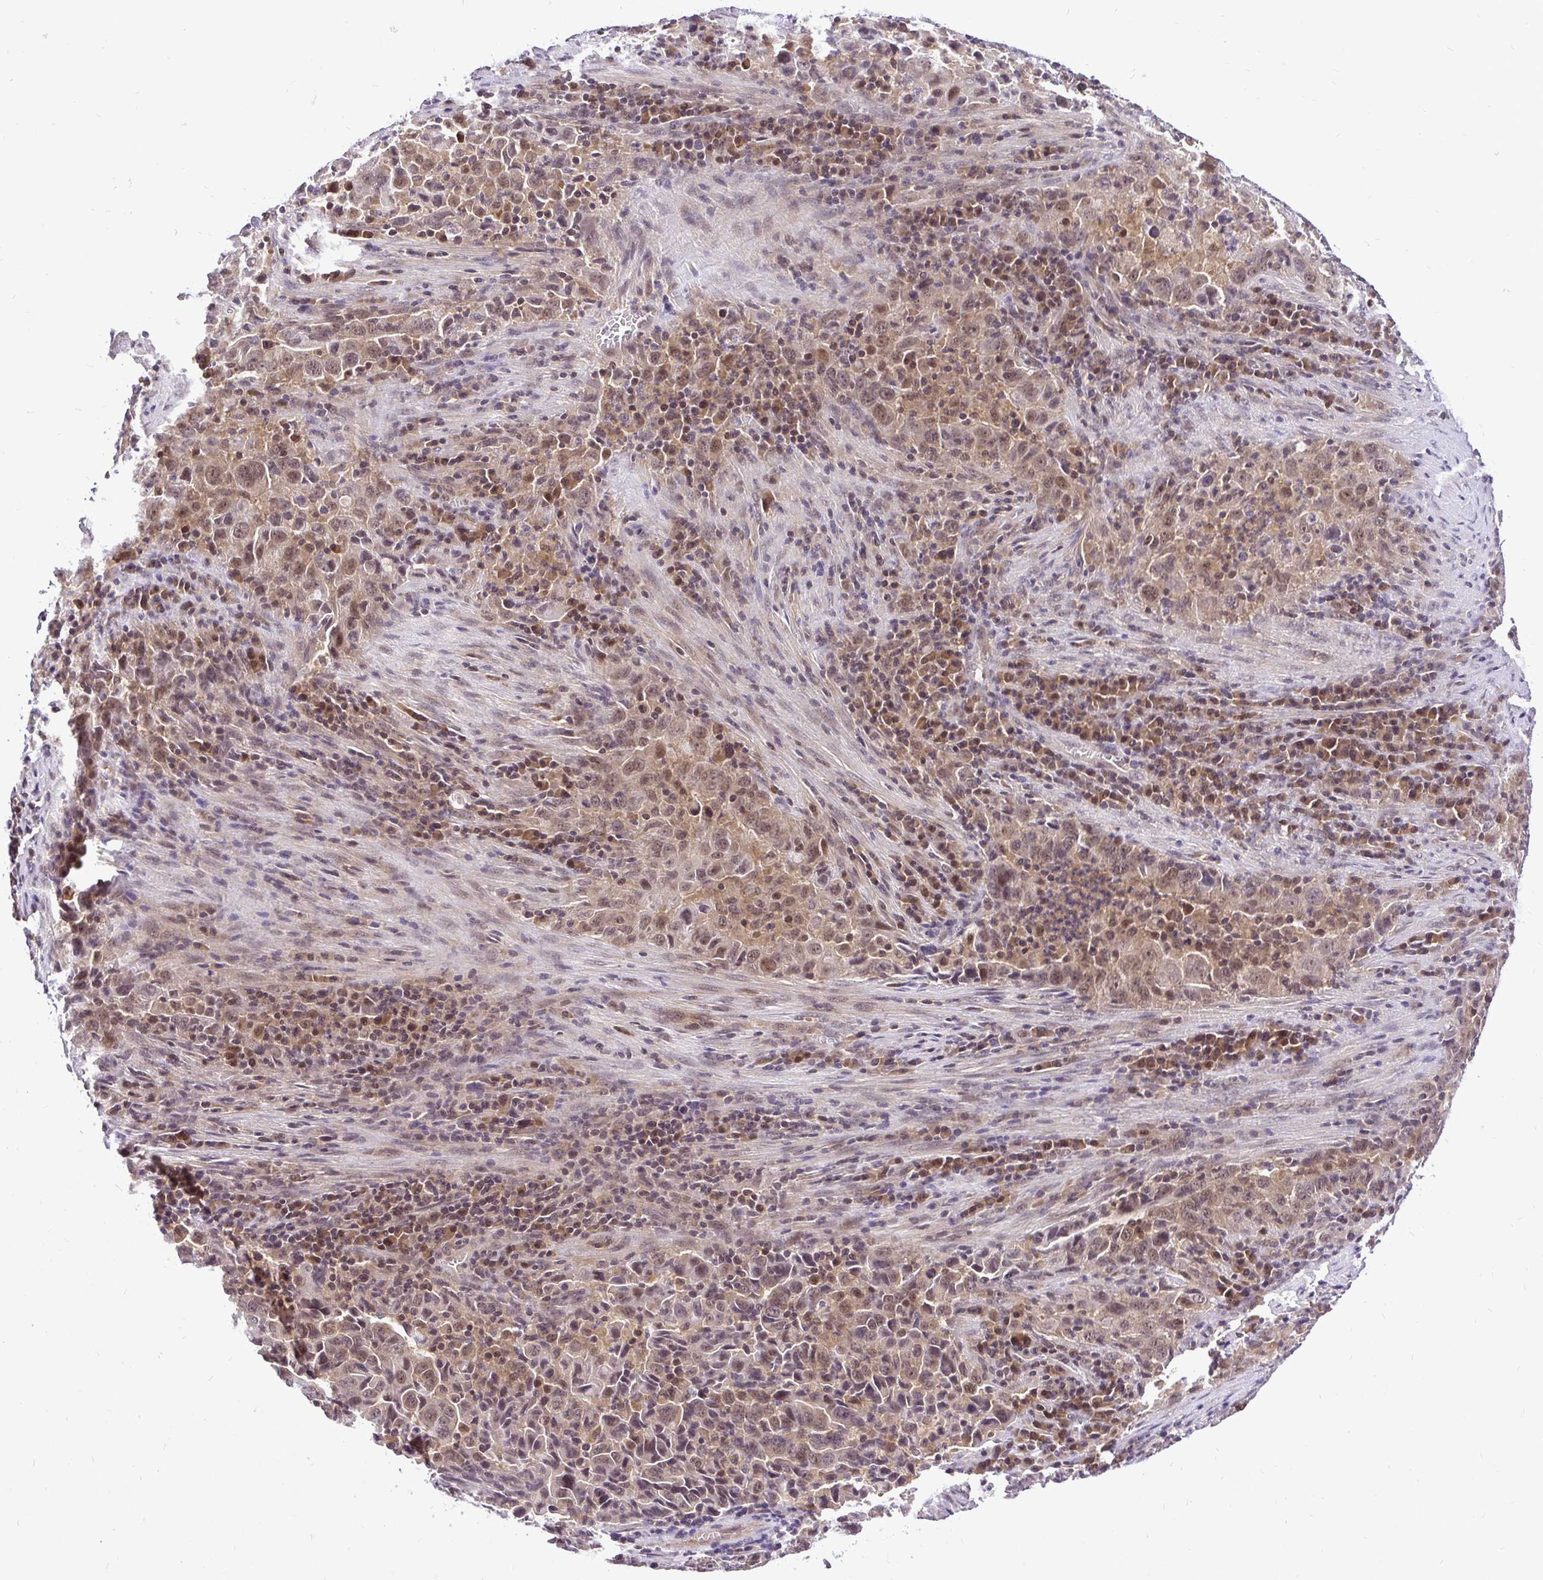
{"staining": {"intensity": "weak", "quantity": ">75%", "location": "cytoplasmic/membranous,nuclear"}, "tissue": "lung cancer", "cell_type": "Tumor cells", "image_type": "cancer", "snomed": [{"axis": "morphology", "description": "Adenocarcinoma, NOS"}, {"axis": "topography", "description": "Lung"}], "caption": "DAB (3,3'-diaminobenzidine) immunohistochemical staining of human lung adenocarcinoma reveals weak cytoplasmic/membranous and nuclear protein staining in approximately >75% of tumor cells.", "gene": "UBE2M", "patient": {"sex": "male", "age": 67}}